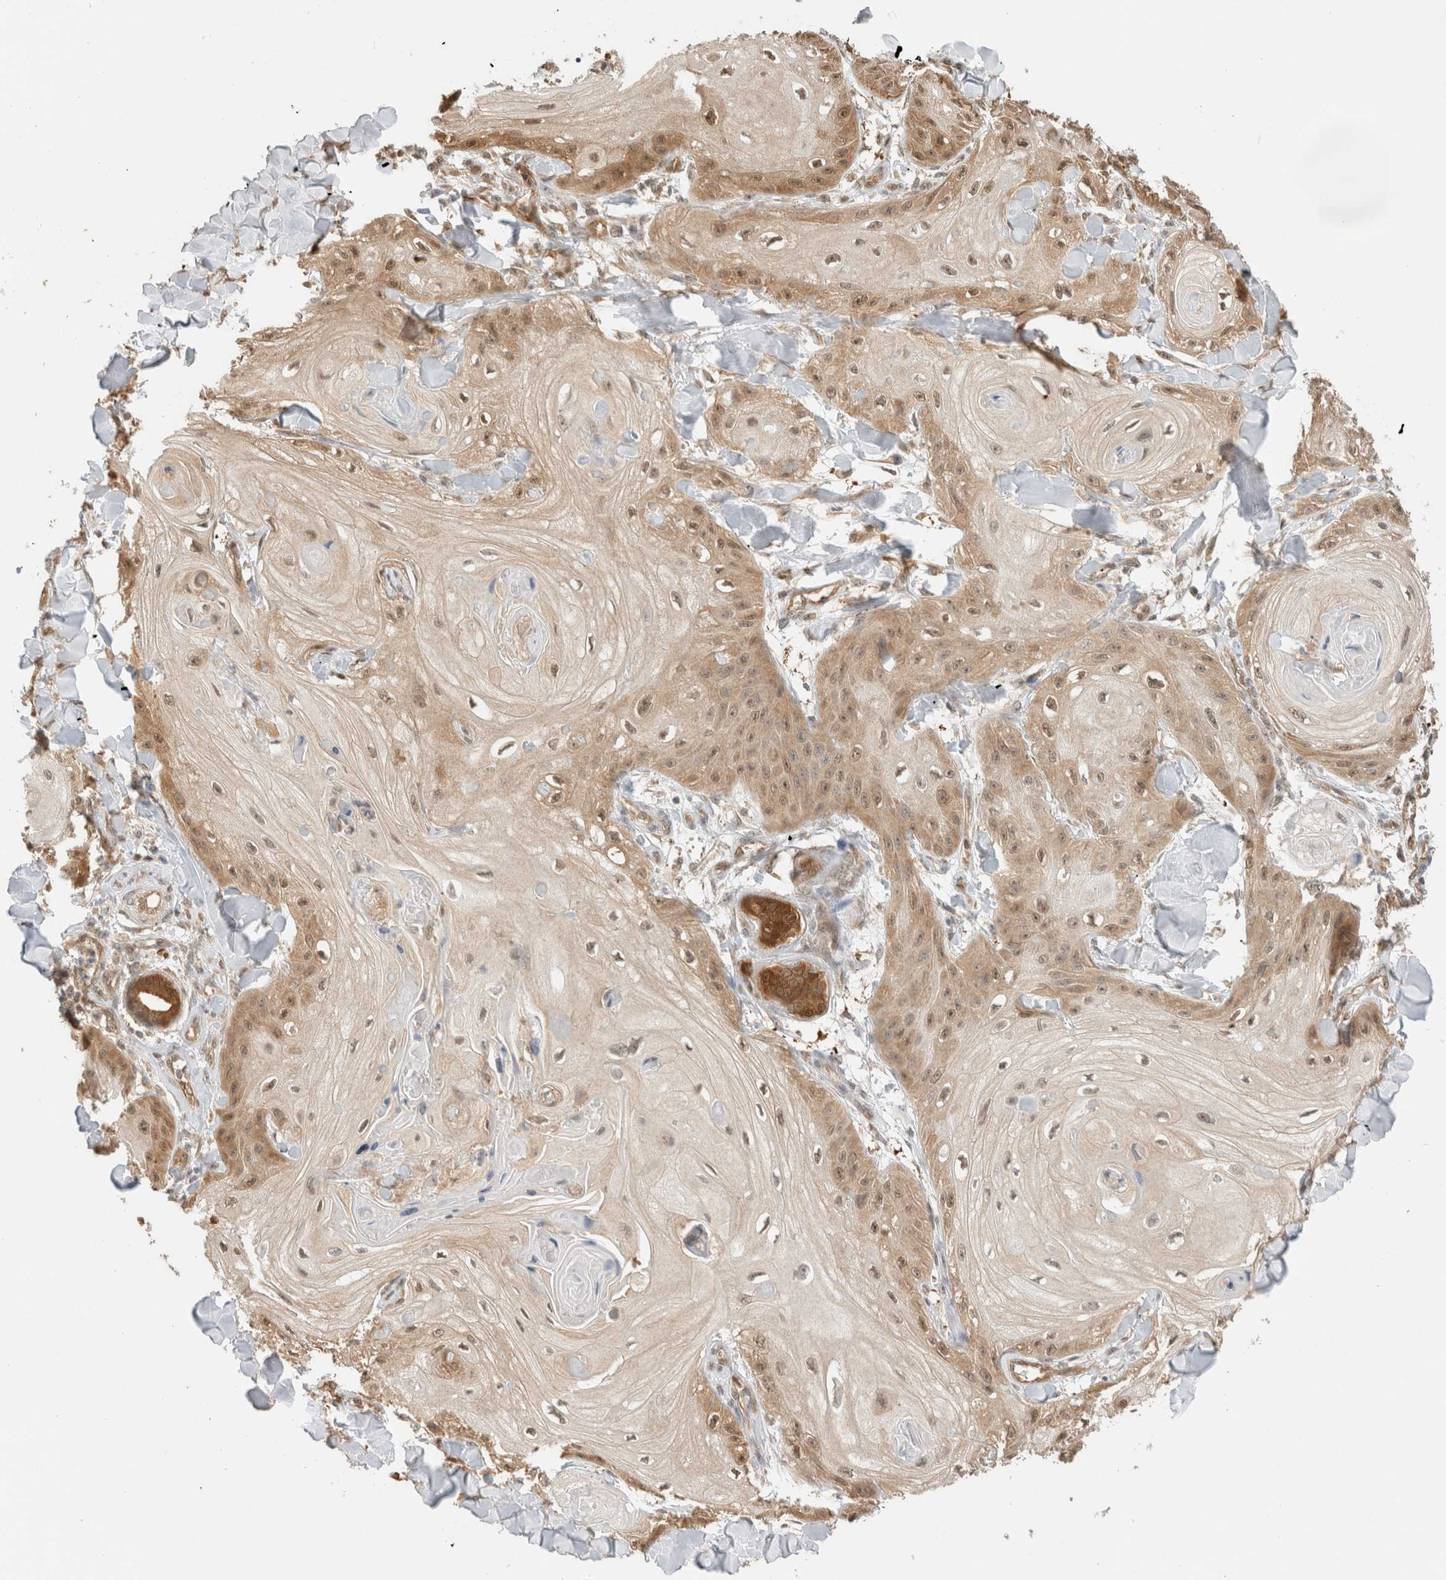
{"staining": {"intensity": "moderate", "quantity": ">75%", "location": "cytoplasmic/membranous,nuclear"}, "tissue": "skin cancer", "cell_type": "Tumor cells", "image_type": "cancer", "snomed": [{"axis": "morphology", "description": "Squamous cell carcinoma, NOS"}, {"axis": "topography", "description": "Skin"}], "caption": "Brown immunohistochemical staining in human skin cancer exhibits moderate cytoplasmic/membranous and nuclear staining in about >75% of tumor cells.", "gene": "CA13", "patient": {"sex": "male", "age": 74}}